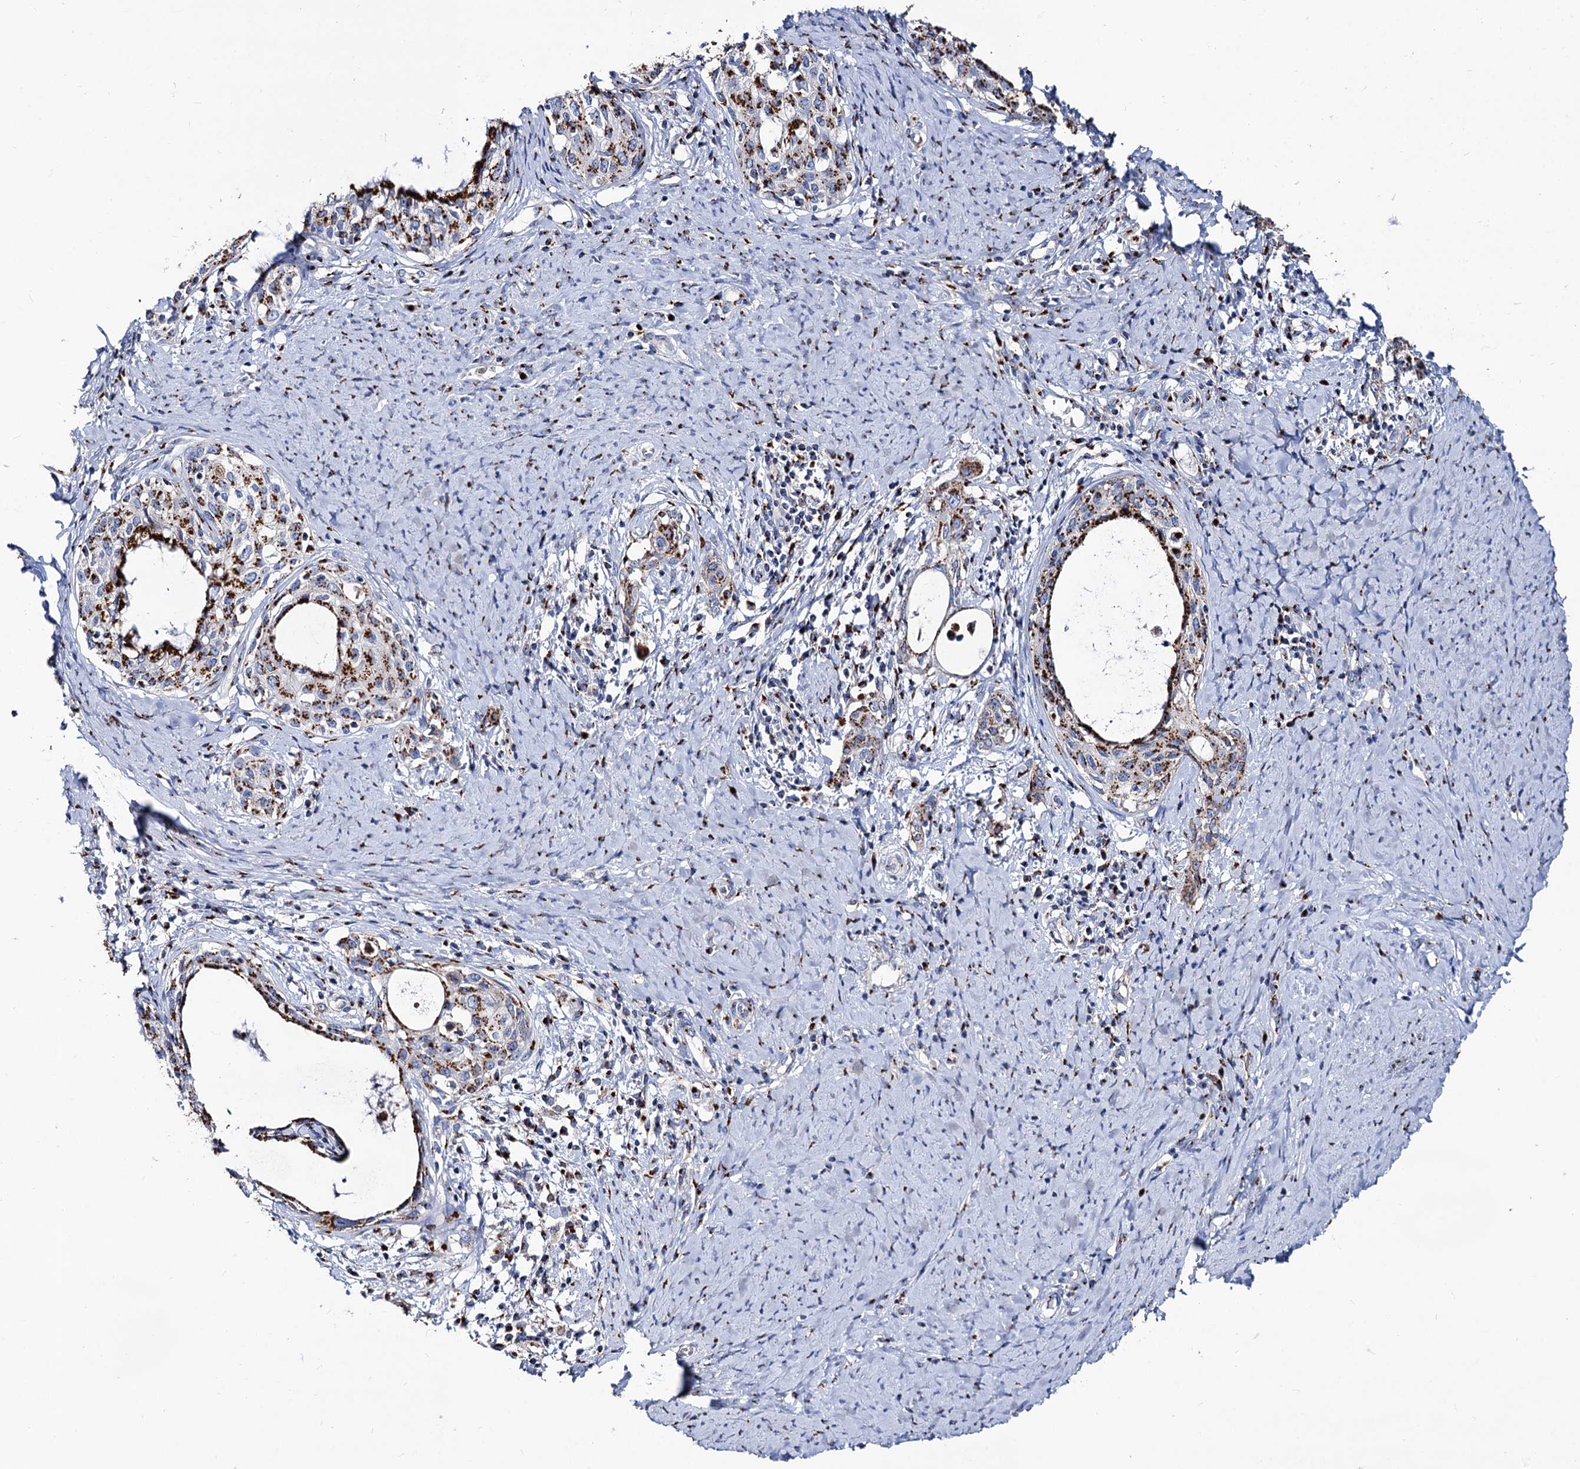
{"staining": {"intensity": "strong", "quantity": ">75%", "location": "cytoplasmic/membranous"}, "tissue": "cervical cancer", "cell_type": "Tumor cells", "image_type": "cancer", "snomed": [{"axis": "morphology", "description": "Squamous cell carcinoma, NOS"}, {"axis": "morphology", "description": "Adenocarcinoma, NOS"}, {"axis": "topography", "description": "Cervix"}], "caption": "Immunohistochemistry (IHC) staining of cervical adenocarcinoma, which exhibits high levels of strong cytoplasmic/membranous expression in approximately >75% of tumor cells indicating strong cytoplasmic/membranous protein expression. The staining was performed using DAB (brown) for protein detection and nuclei were counterstained in hematoxylin (blue).", "gene": "TM9SF3", "patient": {"sex": "female", "age": 52}}